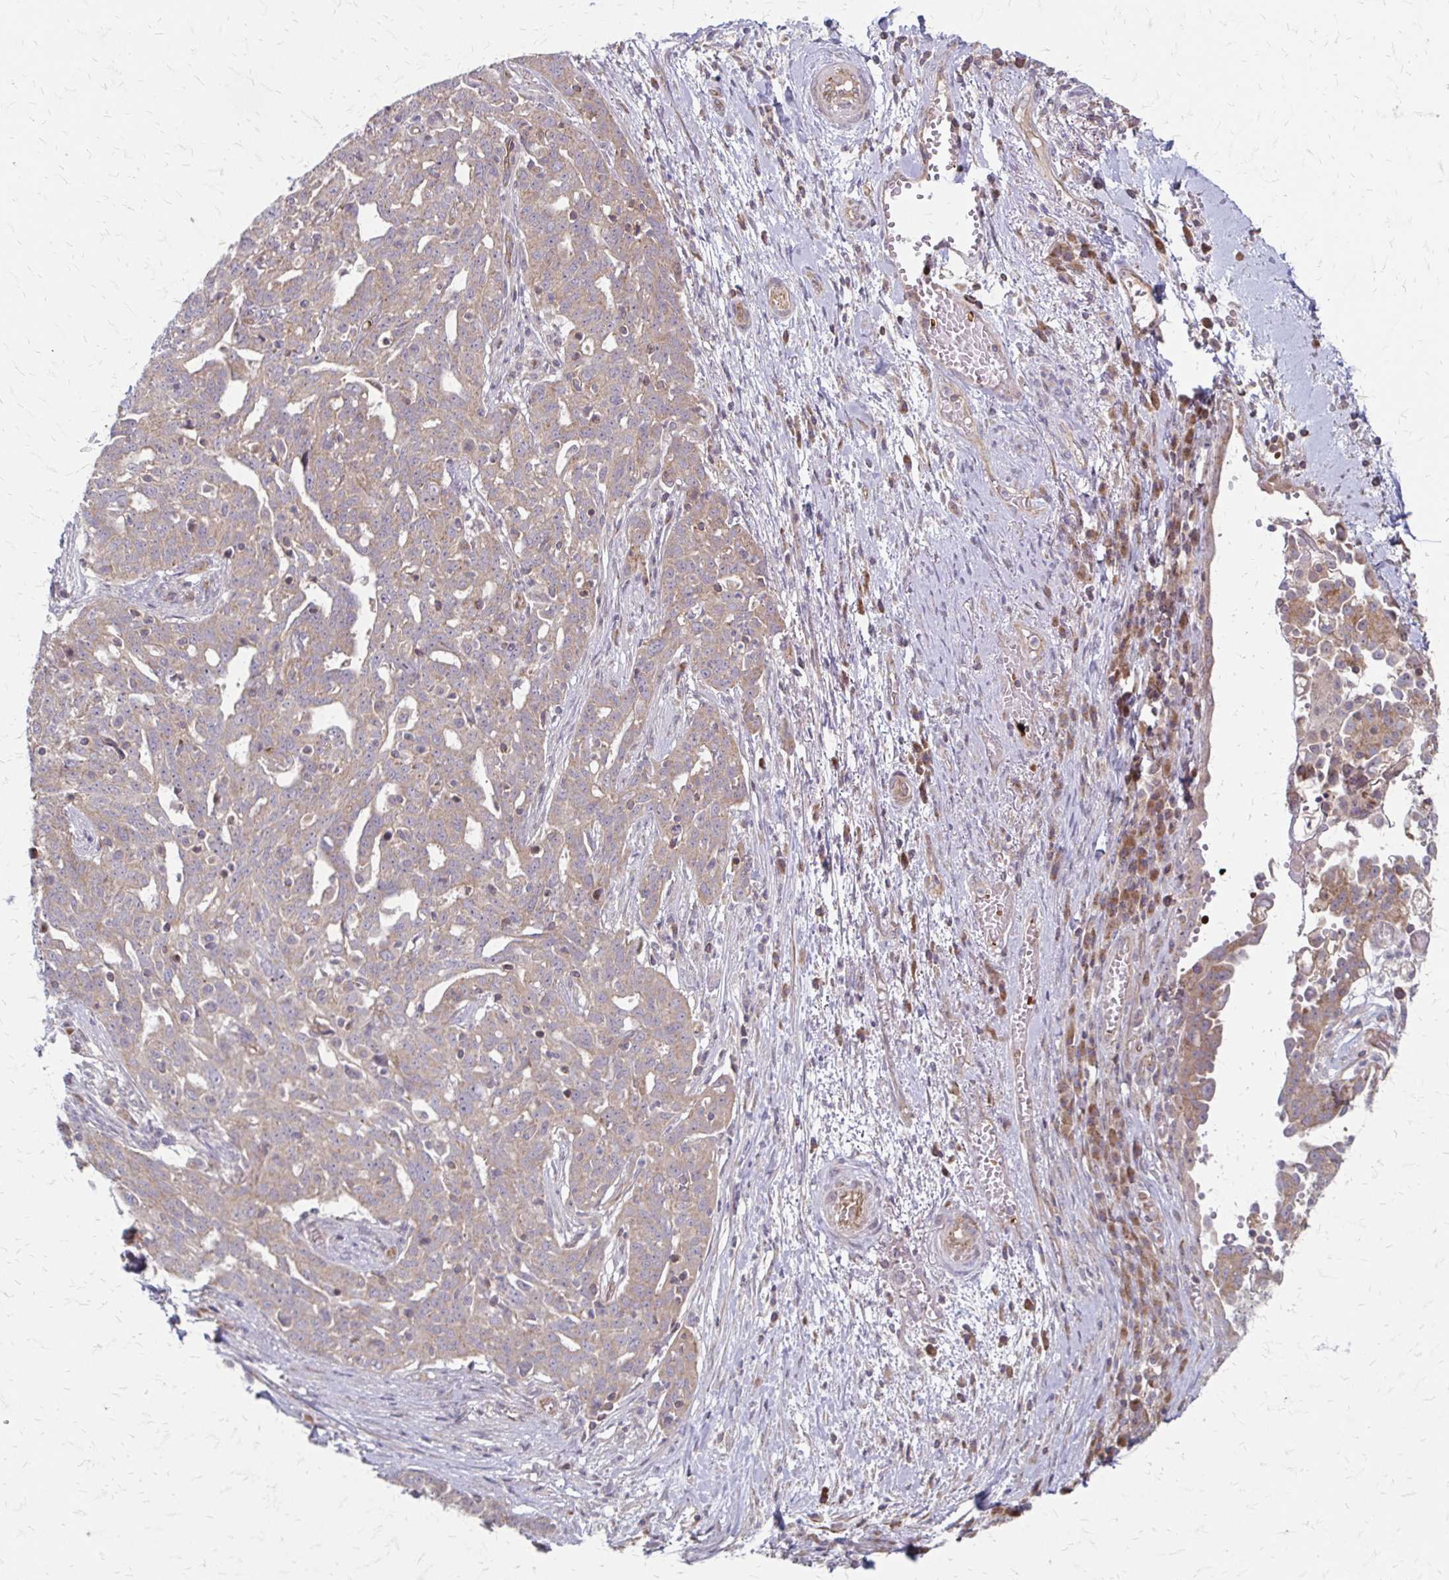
{"staining": {"intensity": "weak", "quantity": ">75%", "location": "cytoplasmic/membranous"}, "tissue": "ovarian cancer", "cell_type": "Tumor cells", "image_type": "cancer", "snomed": [{"axis": "morphology", "description": "Cystadenocarcinoma, serous, NOS"}, {"axis": "topography", "description": "Ovary"}], "caption": "A brown stain shows weak cytoplasmic/membranous positivity of a protein in ovarian cancer (serous cystadenocarcinoma) tumor cells. The protein of interest is shown in brown color, while the nuclei are stained blue.", "gene": "ZNF383", "patient": {"sex": "female", "age": 67}}